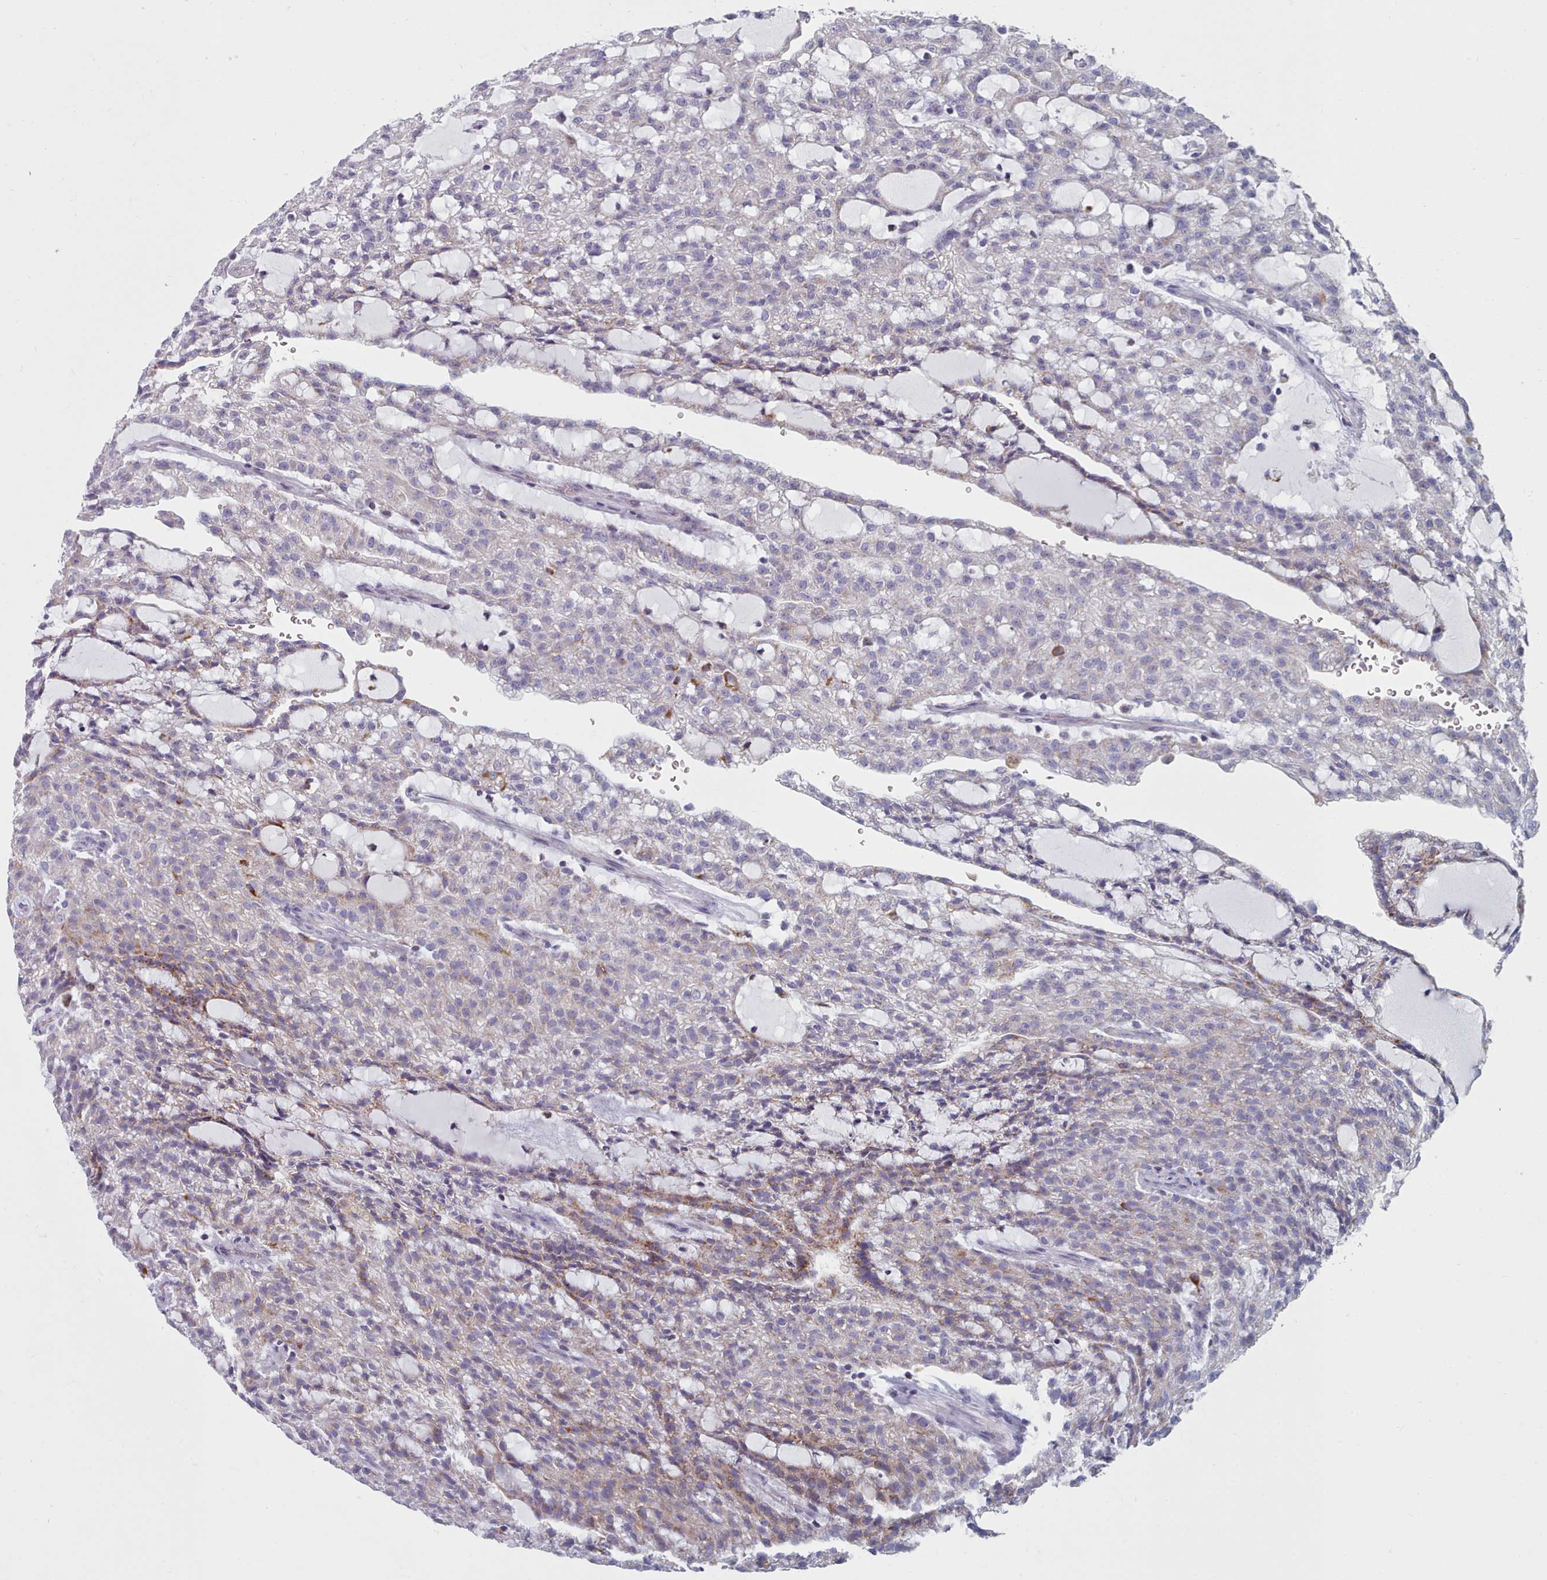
{"staining": {"intensity": "moderate", "quantity": "<25%", "location": "cytoplasmic/membranous"}, "tissue": "renal cancer", "cell_type": "Tumor cells", "image_type": "cancer", "snomed": [{"axis": "morphology", "description": "Adenocarcinoma, NOS"}, {"axis": "topography", "description": "Kidney"}], "caption": "IHC of human adenocarcinoma (renal) shows low levels of moderate cytoplasmic/membranous positivity in about <25% of tumor cells.", "gene": "FAM170B", "patient": {"sex": "male", "age": 63}}